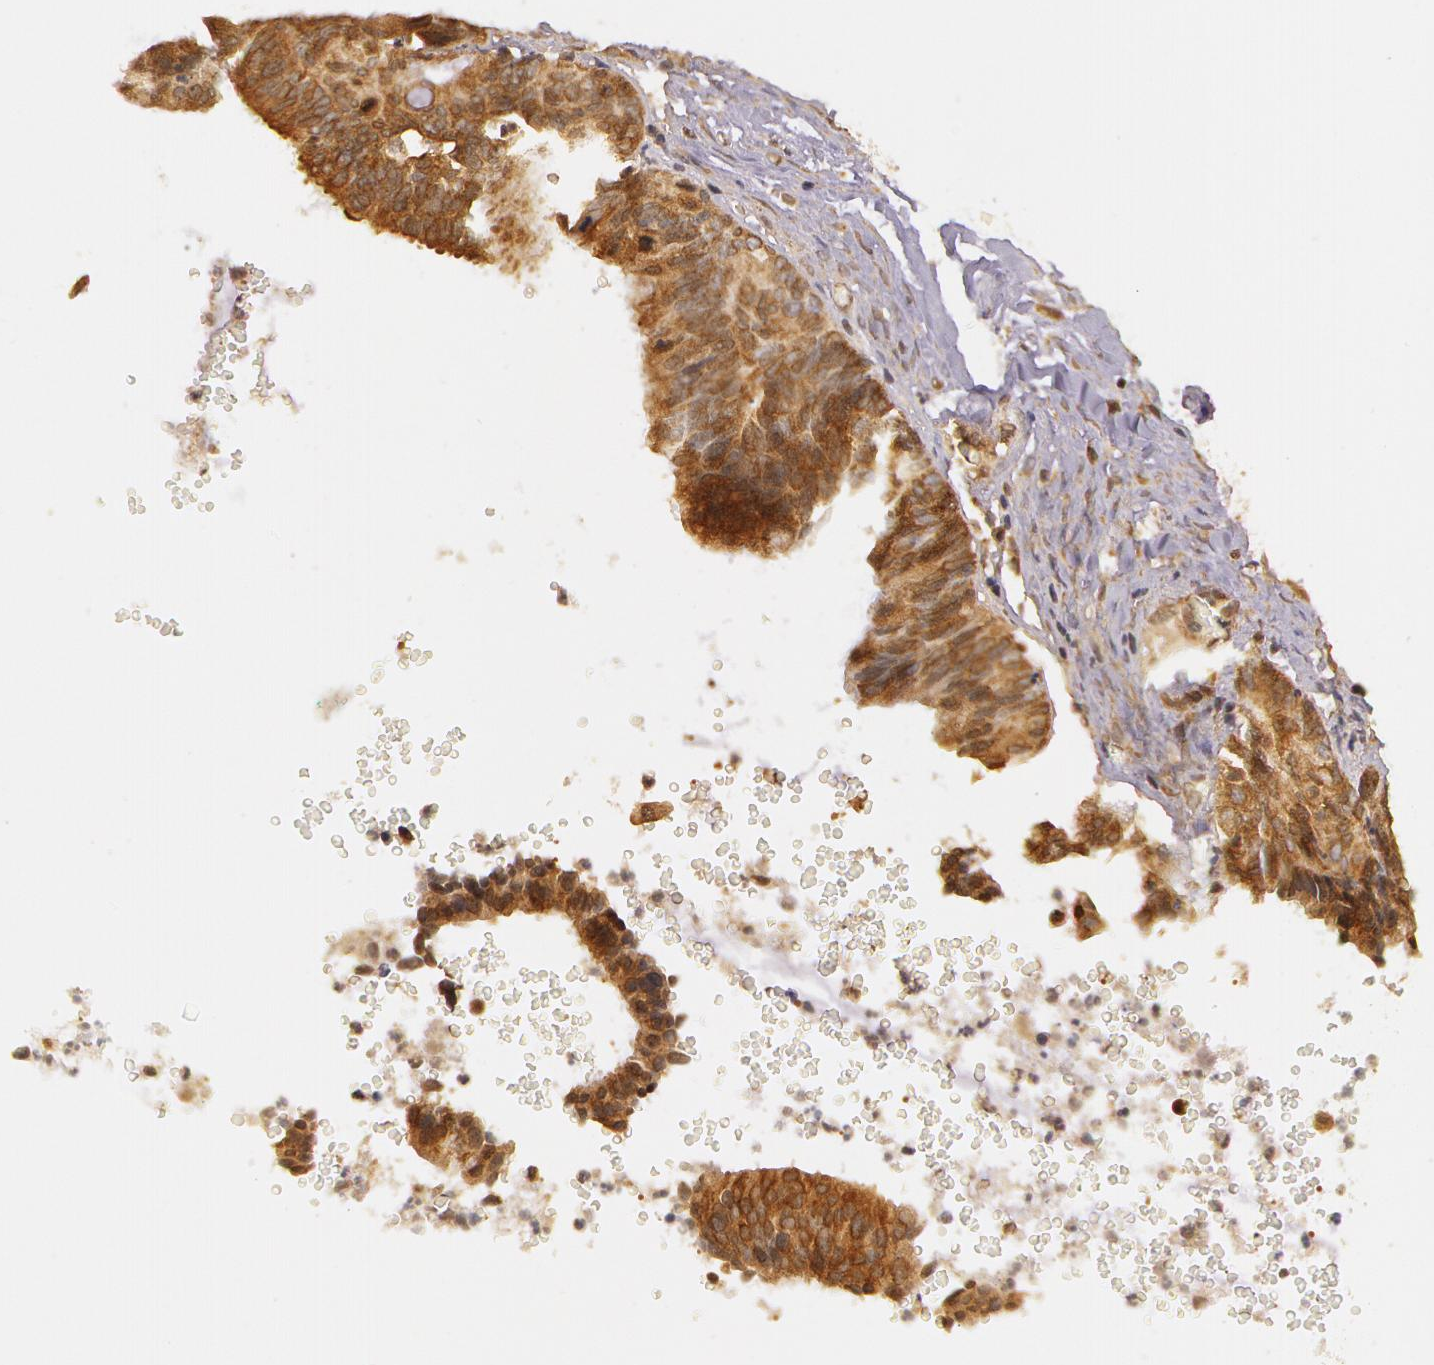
{"staining": {"intensity": "moderate", "quantity": ">75%", "location": "cytoplasmic/membranous"}, "tissue": "ovarian cancer", "cell_type": "Tumor cells", "image_type": "cancer", "snomed": [{"axis": "morphology", "description": "Carcinoma, endometroid"}, {"axis": "topography", "description": "Ovary"}], "caption": "Protein expression analysis of ovarian cancer (endometroid carcinoma) shows moderate cytoplasmic/membranous staining in about >75% of tumor cells.", "gene": "ASCC2", "patient": {"sex": "female", "age": 52}}